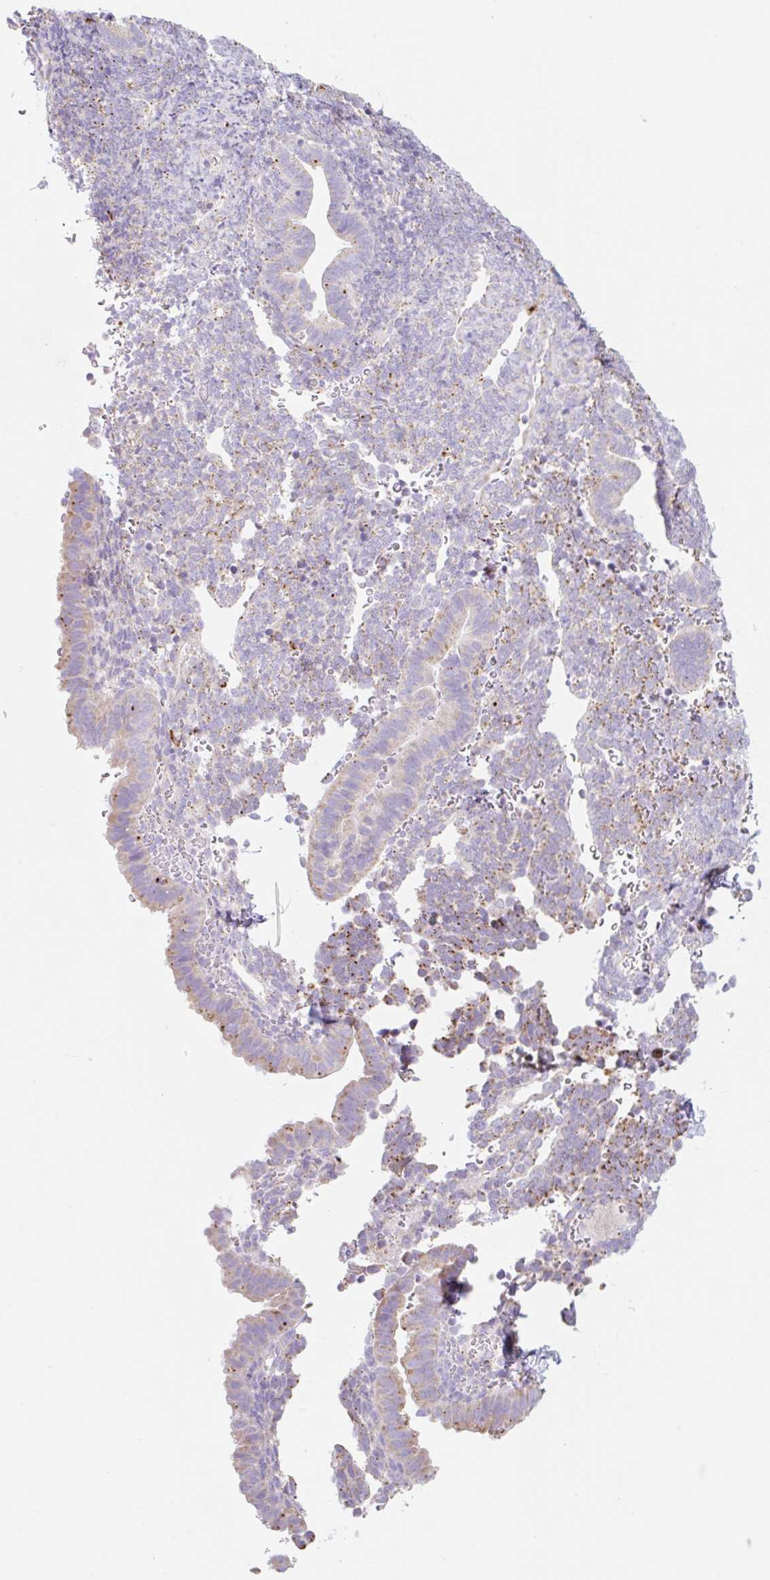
{"staining": {"intensity": "negative", "quantity": "none", "location": "none"}, "tissue": "endometrium", "cell_type": "Cells in endometrial stroma", "image_type": "normal", "snomed": [{"axis": "morphology", "description": "Normal tissue, NOS"}, {"axis": "topography", "description": "Endometrium"}], "caption": "High power microscopy histopathology image of an immunohistochemistry (IHC) image of unremarkable endometrium, revealing no significant positivity in cells in endometrial stroma. (Stains: DAB IHC with hematoxylin counter stain, Microscopy: brightfield microscopy at high magnification).", "gene": "CLEC3A", "patient": {"sex": "female", "age": 34}}